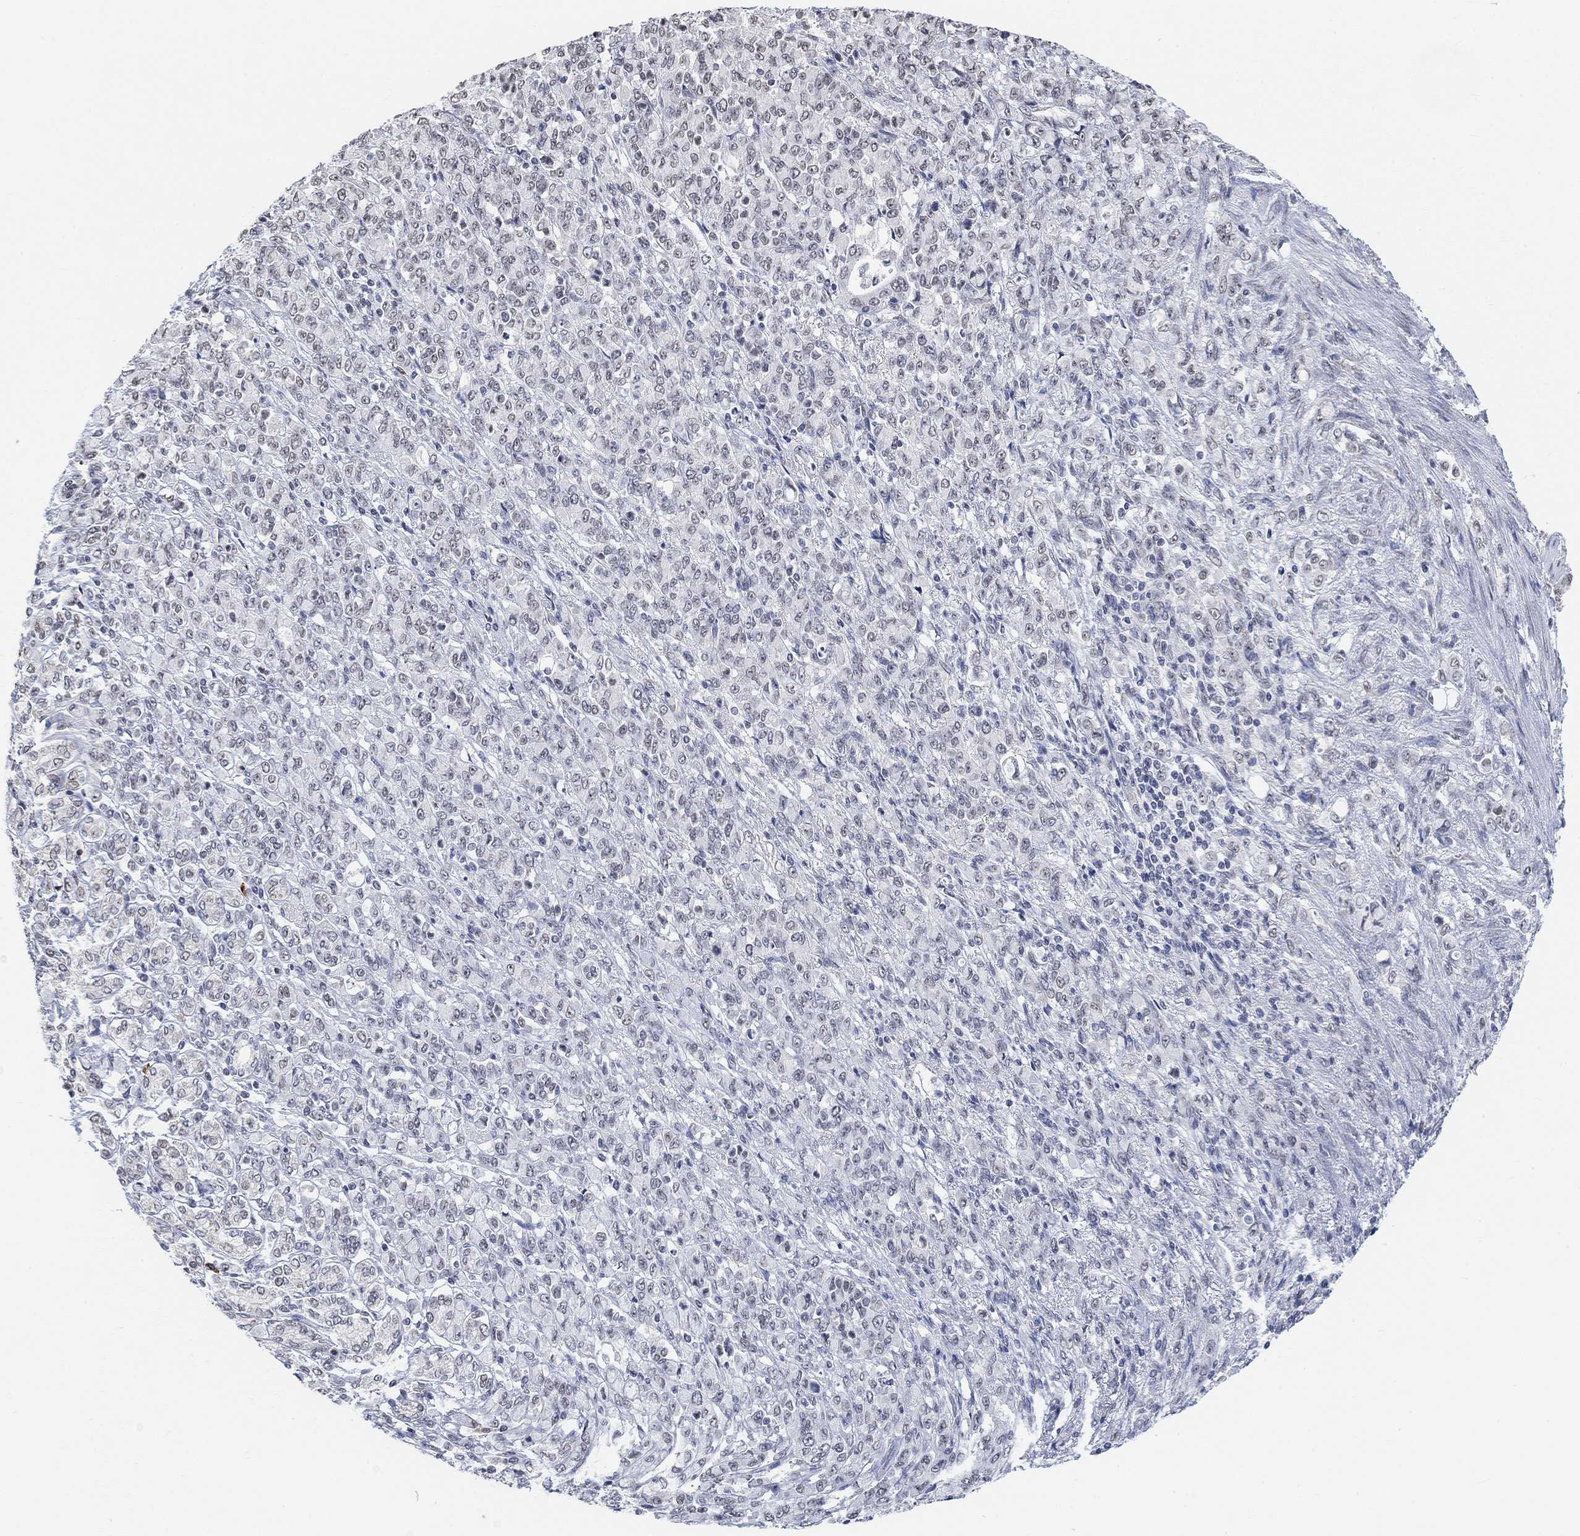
{"staining": {"intensity": "weak", "quantity": "<25%", "location": "nuclear"}, "tissue": "stomach cancer", "cell_type": "Tumor cells", "image_type": "cancer", "snomed": [{"axis": "morphology", "description": "Normal tissue, NOS"}, {"axis": "morphology", "description": "Adenocarcinoma, NOS"}, {"axis": "topography", "description": "Stomach"}], "caption": "Immunohistochemical staining of stomach adenocarcinoma shows no significant positivity in tumor cells.", "gene": "PURG", "patient": {"sex": "female", "age": 79}}